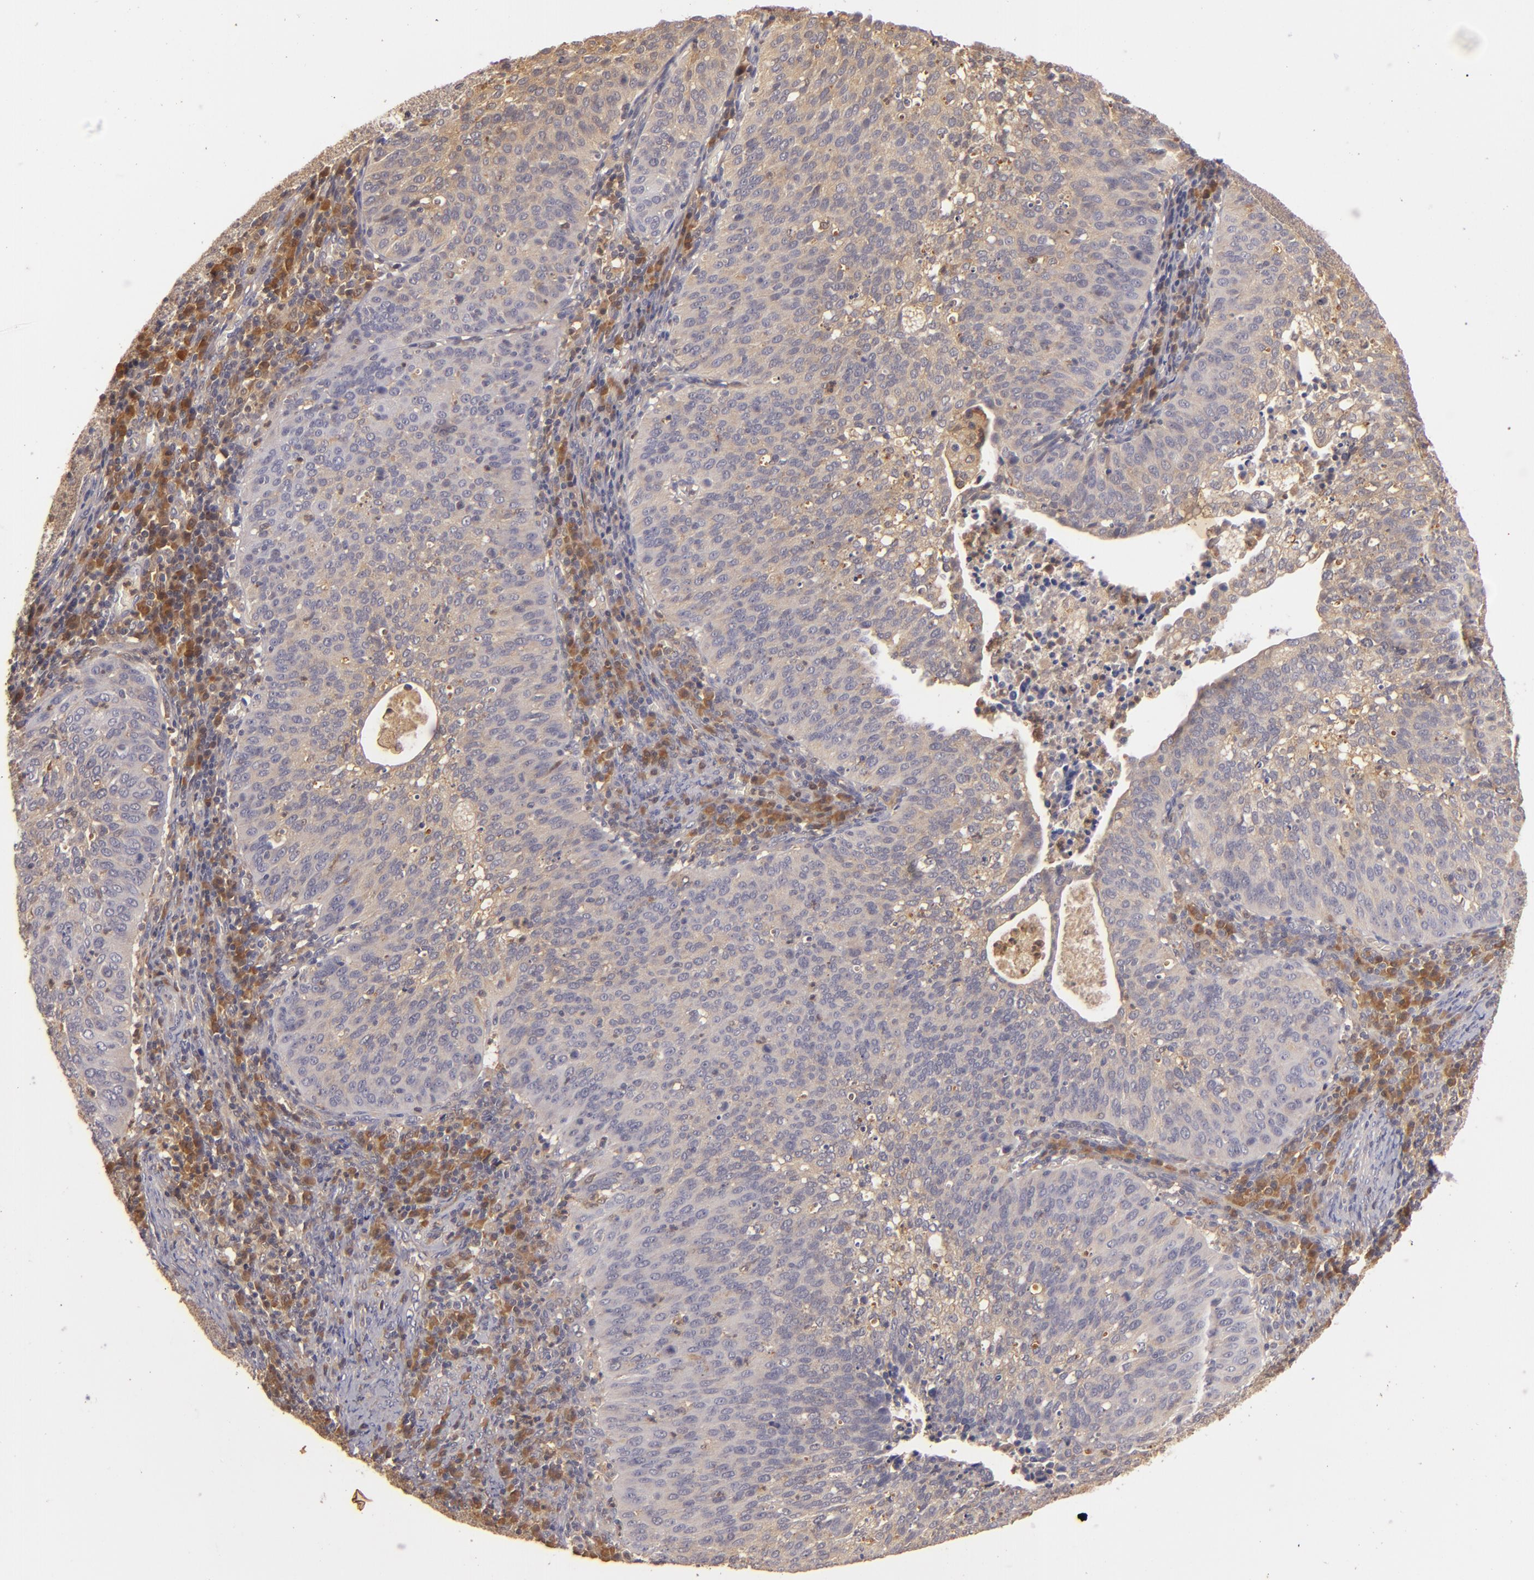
{"staining": {"intensity": "moderate", "quantity": ">75%", "location": "cytoplasmic/membranous"}, "tissue": "cervical cancer", "cell_type": "Tumor cells", "image_type": "cancer", "snomed": [{"axis": "morphology", "description": "Squamous cell carcinoma, NOS"}, {"axis": "topography", "description": "Cervix"}], "caption": "Immunohistochemistry staining of squamous cell carcinoma (cervical), which shows medium levels of moderate cytoplasmic/membranous expression in about >75% of tumor cells indicating moderate cytoplasmic/membranous protein positivity. The staining was performed using DAB (3,3'-diaminobenzidine) (brown) for protein detection and nuclei were counterstained in hematoxylin (blue).", "gene": "PRKCD", "patient": {"sex": "female", "age": 39}}